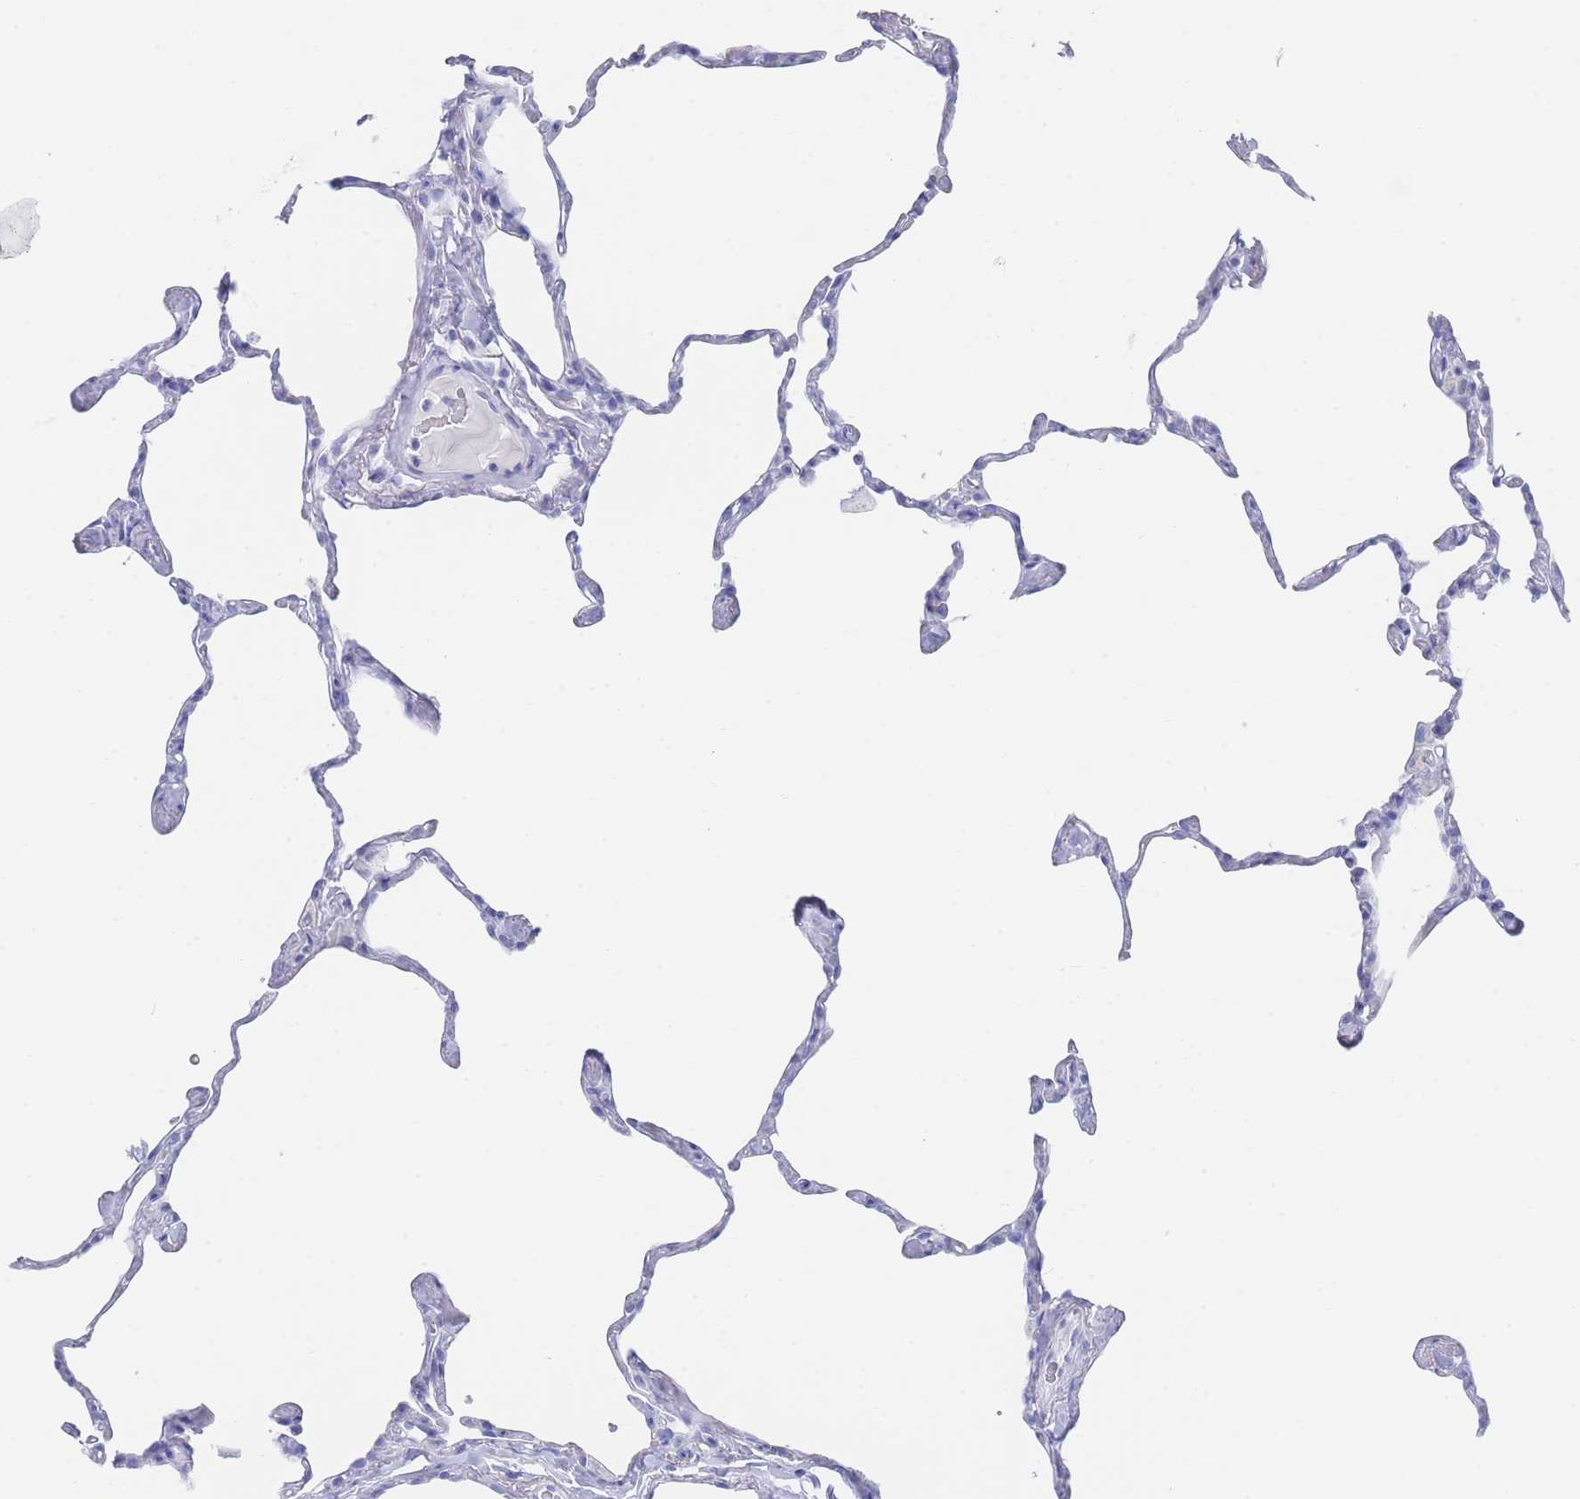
{"staining": {"intensity": "negative", "quantity": "none", "location": "none"}, "tissue": "lung", "cell_type": "Alveolar cells", "image_type": "normal", "snomed": [{"axis": "morphology", "description": "Normal tissue, NOS"}, {"axis": "topography", "description": "Lung"}], "caption": "Protein analysis of normal lung reveals no significant expression in alveolar cells. The staining is performed using DAB (3,3'-diaminobenzidine) brown chromogen with nuclei counter-stained in using hematoxylin.", "gene": "LRRC37A2", "patient": {"sex": "male", "age": 65}}